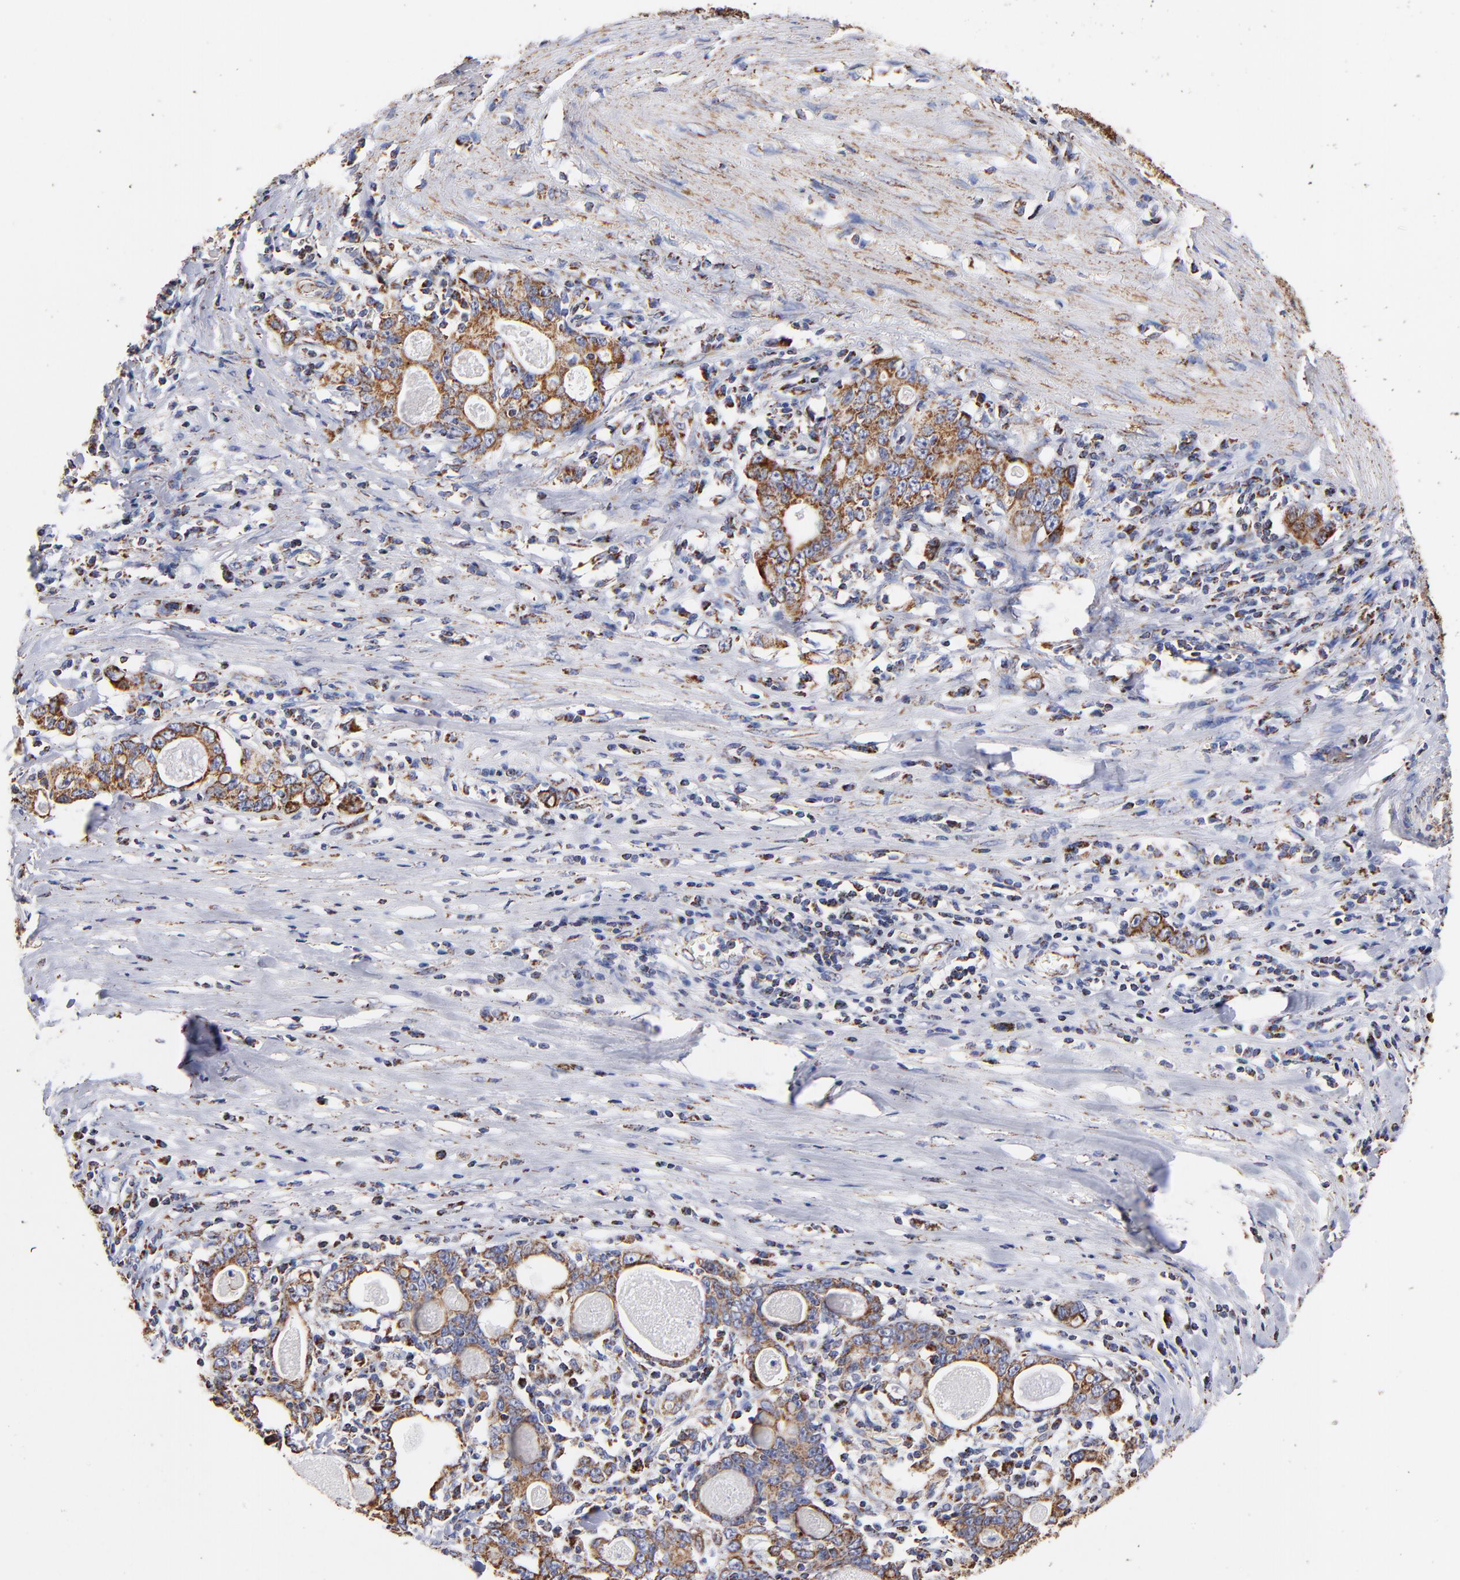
{"staining": {"intensity": "strong", "quantity": ">75%", "location": "cytoplasmic/membranous"}, "tissue": "stomach cancer", "cell_type": "Tumor cells", "image_type": "cancer", "snomed": [{"axis": "morphology", "description": "Adenocarcinoma, NOS"}, {"axis": "topography", "description": "Stomach, lower"}], "caption": "Protein analysis of adenocarcinoma (stomach) tissue displays strong cytoplasmic/membranous expression in about >75% of tumor cells.", "gene": "PHB1", "patient": {"sex": "female", "age": 72}}